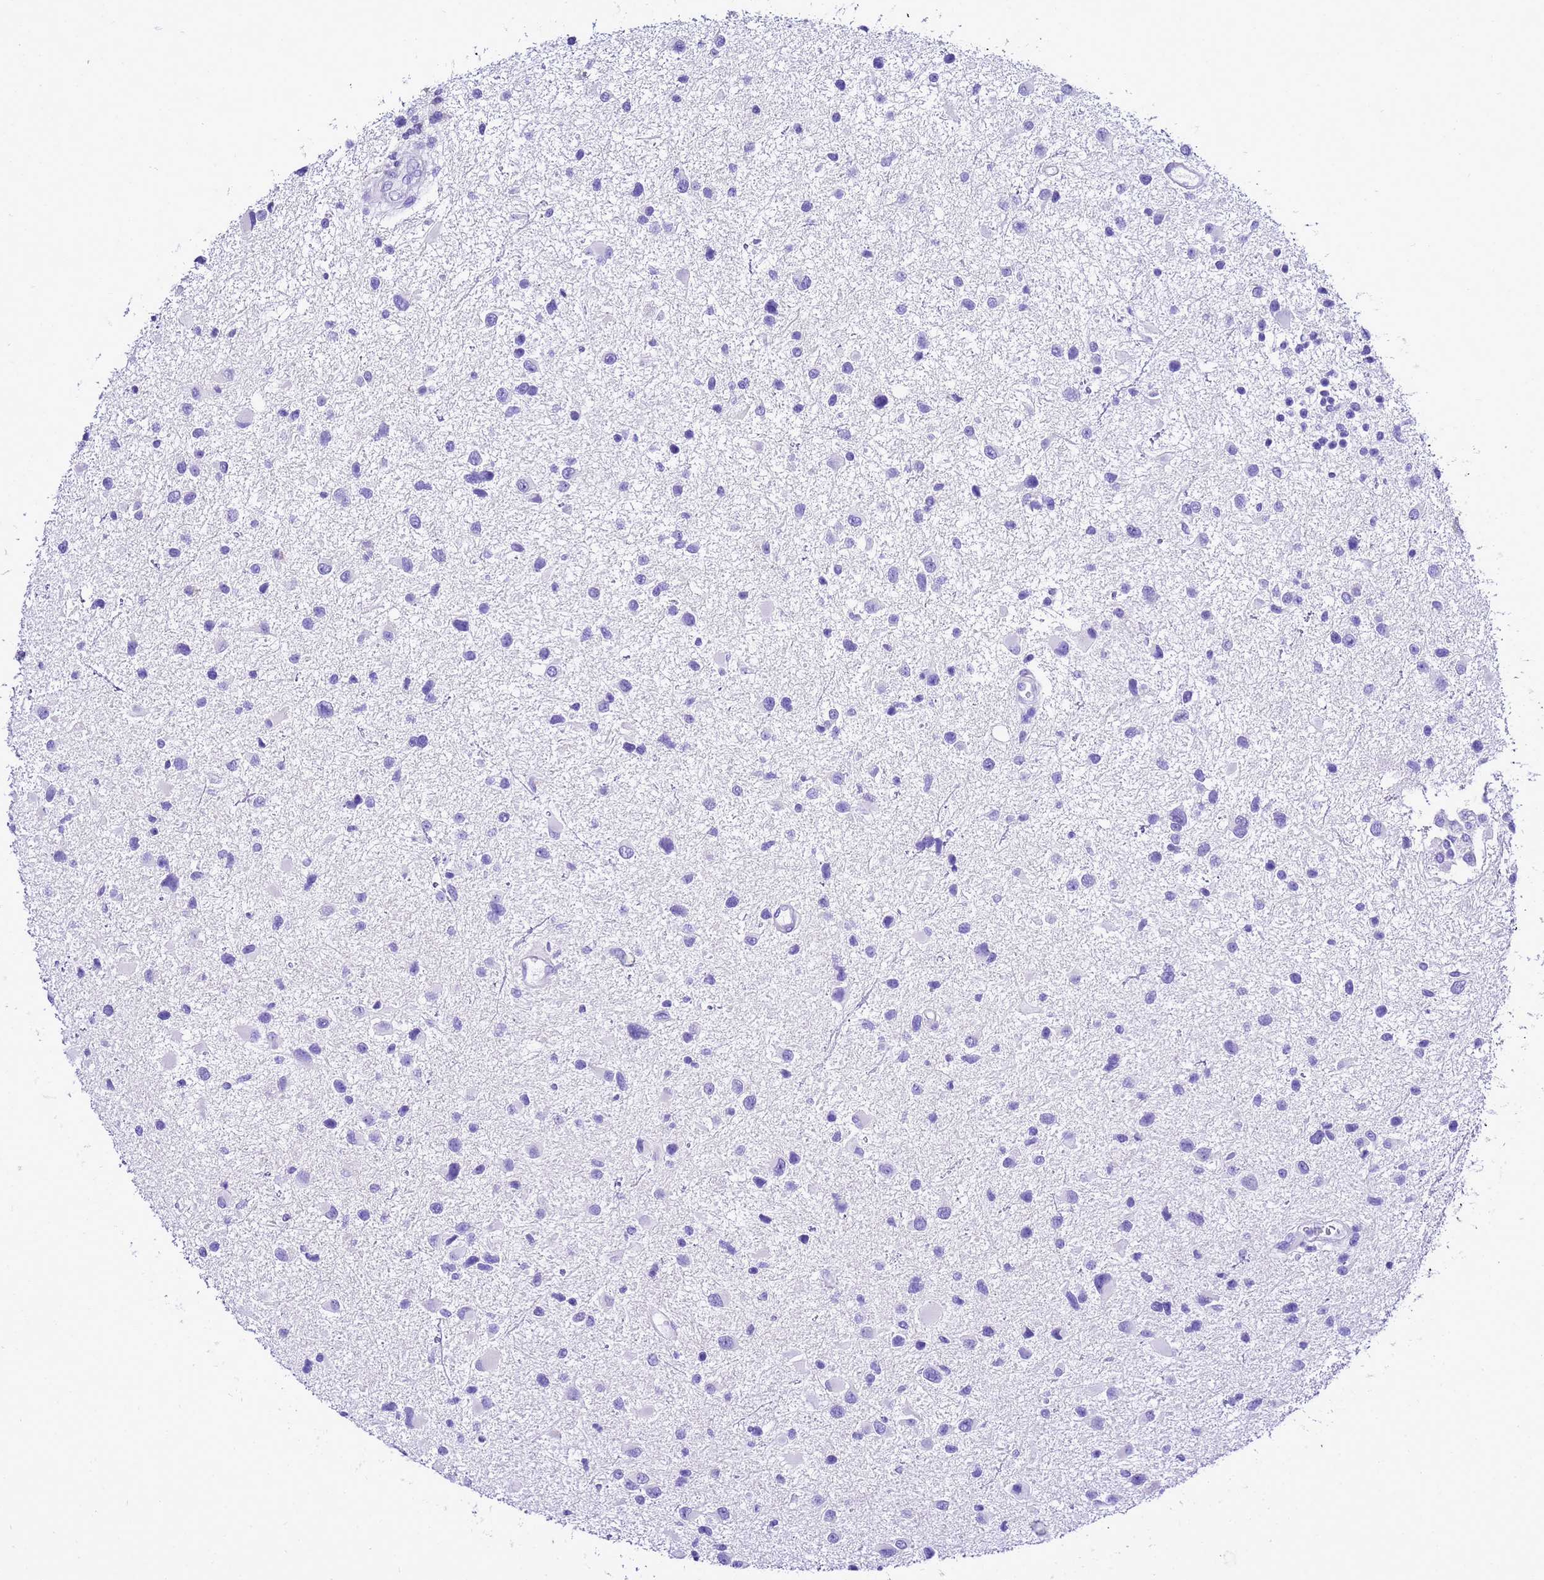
{"staining": {"intensity": "negative", "quantity": "none", "location": "none"}, "tissue": "glioma", "cell_type": "Tumor cells", "image_type": "cancer", "snomed": [{"axis": "morphology", "description": "Glioma, malignant, Low grade"}, {"axis": "topography", "description": "Brain"}], "caption": "This histopathology image is of malignant glioma (low-grade) stained with immunohistochemistry (IHC) to label a protein in brown with the nuclei are counter-stained blue. There is no expression in tumor cells.", "gene": "UGT2B10", "patient": {"sex": "female", "age": 32}}